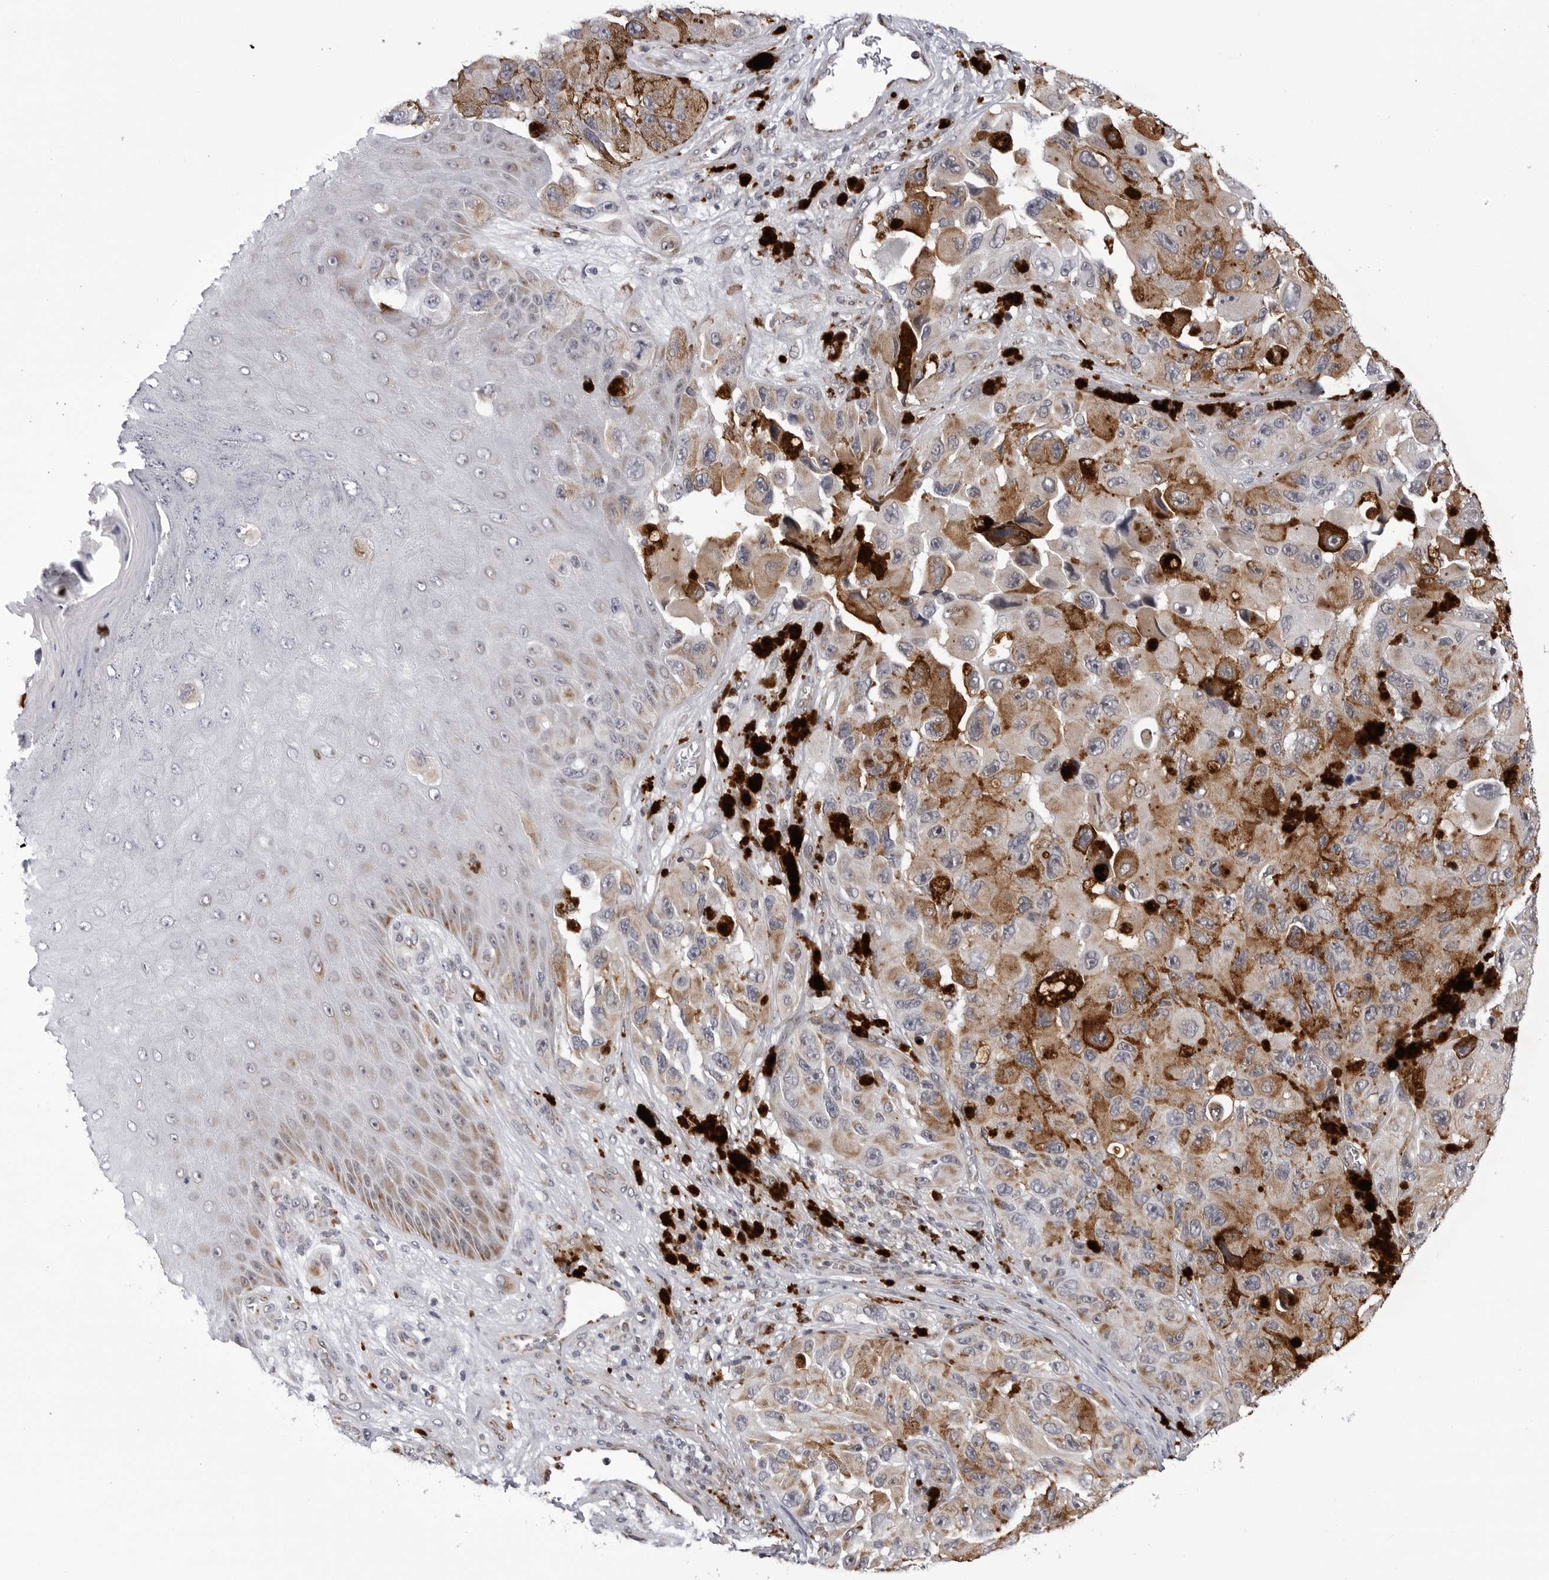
{"staining": {"intensity": "moderate", "quantity": ">75%", "location": "cytoplasmic/membranous"}, "tissue": "melanoma", "cell_type": "Tumor cells", "image_type": "cancer", "snomed": [{"axis": "morphology", "description": "Malignant melanoma, NOS"}, {"axis": "topography", "description": "Skin"}], "caption": "Tumor cells exhibit moderate cytoplasmic/membranous expression in approximately >75% of cells in melanoma.", "gene": "CDK20", "patient": {"sex": "female", "age": 73}}